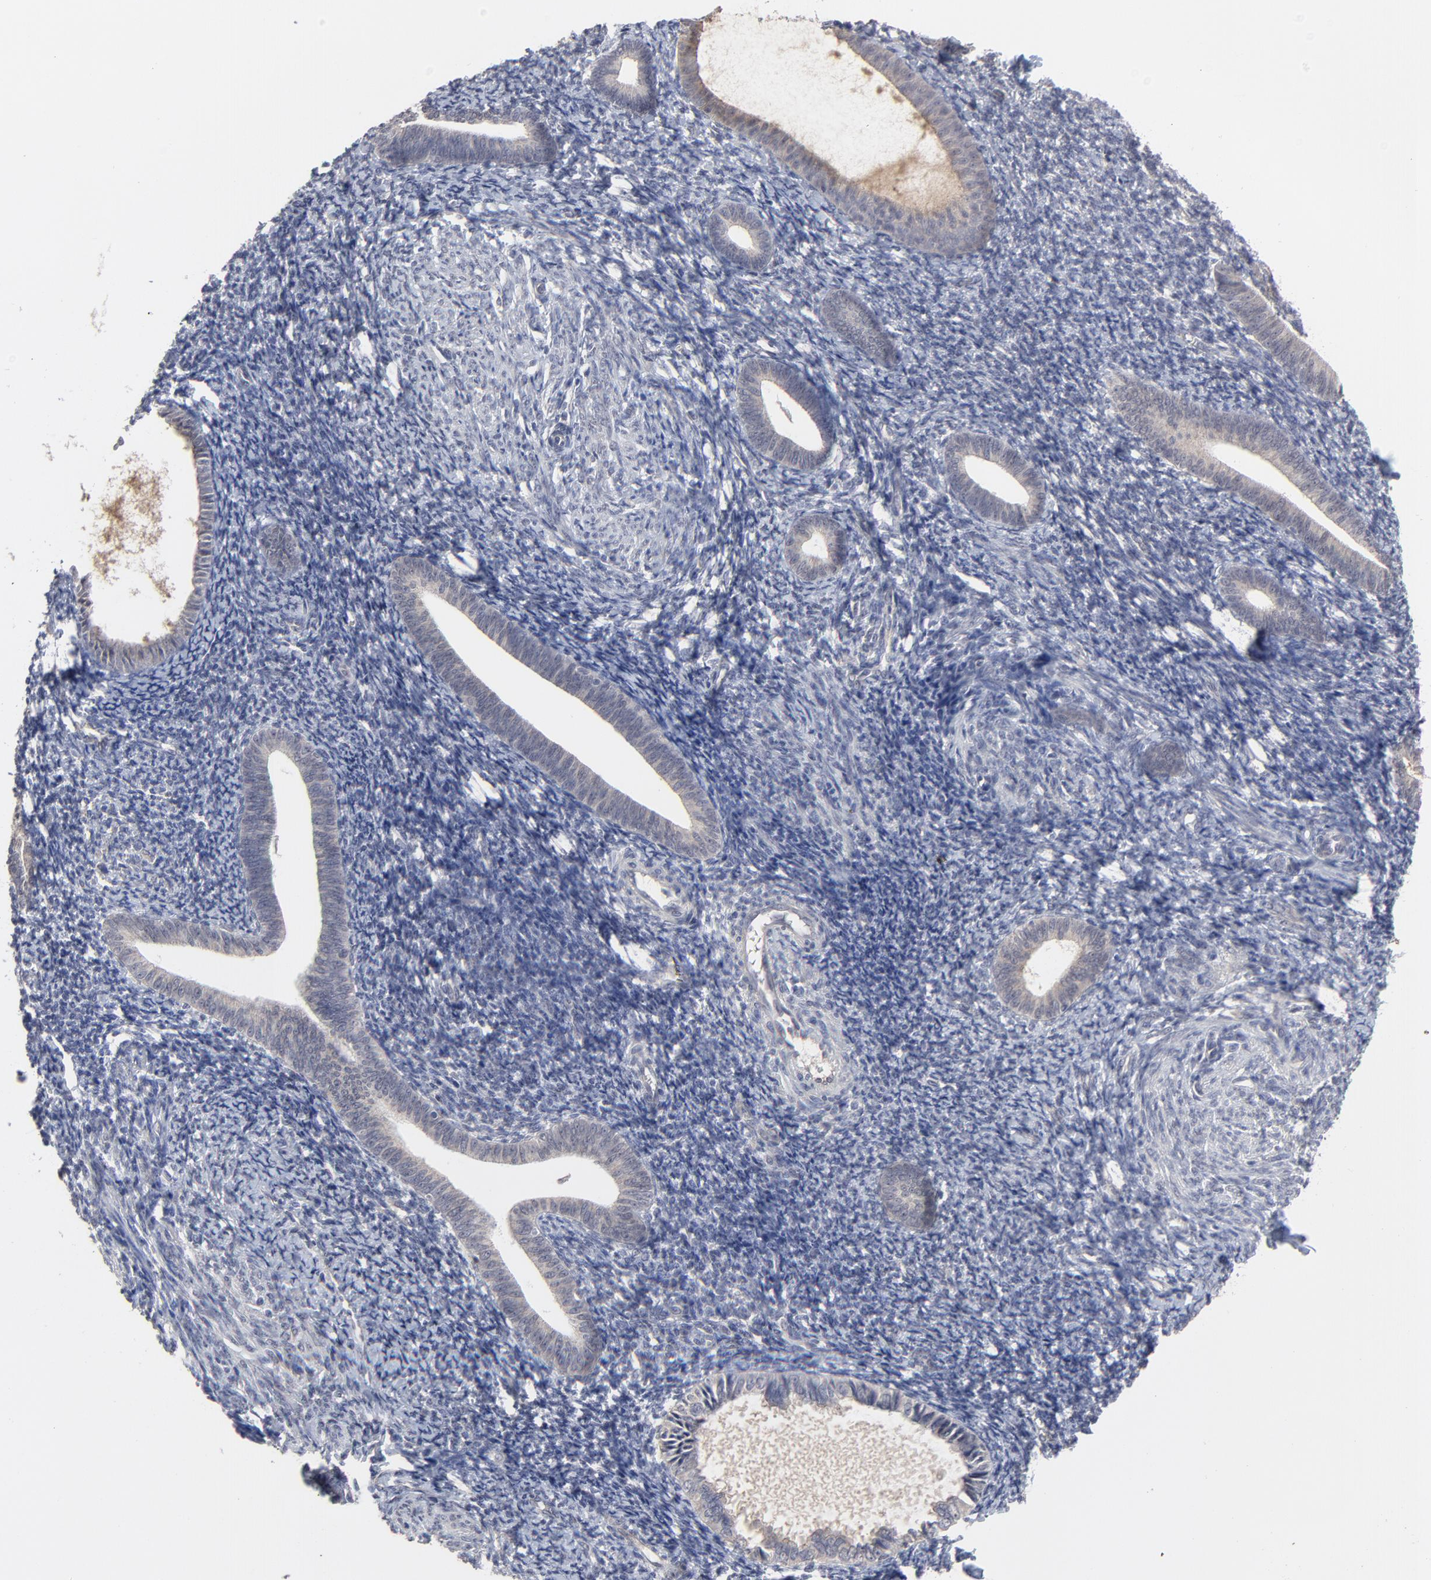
{"staining": {"intensity": "negative", "quantity": "none", "location": "none"}, "tissue": "endometrium", "cell_type": "Cells in endometrial stroma", "image_type": "normal", "snomed": [{"axis": "morphology", "description": "Normal tissue, NOS"}, {"axis": "topography", "description": "Endometrium"}], "caption": "Protein analysis of normal endometrium shows no significant expression in cells in endometrial stroma.", "gene": "FAM199X", "patient": {"sex": "female", "age": 57}}